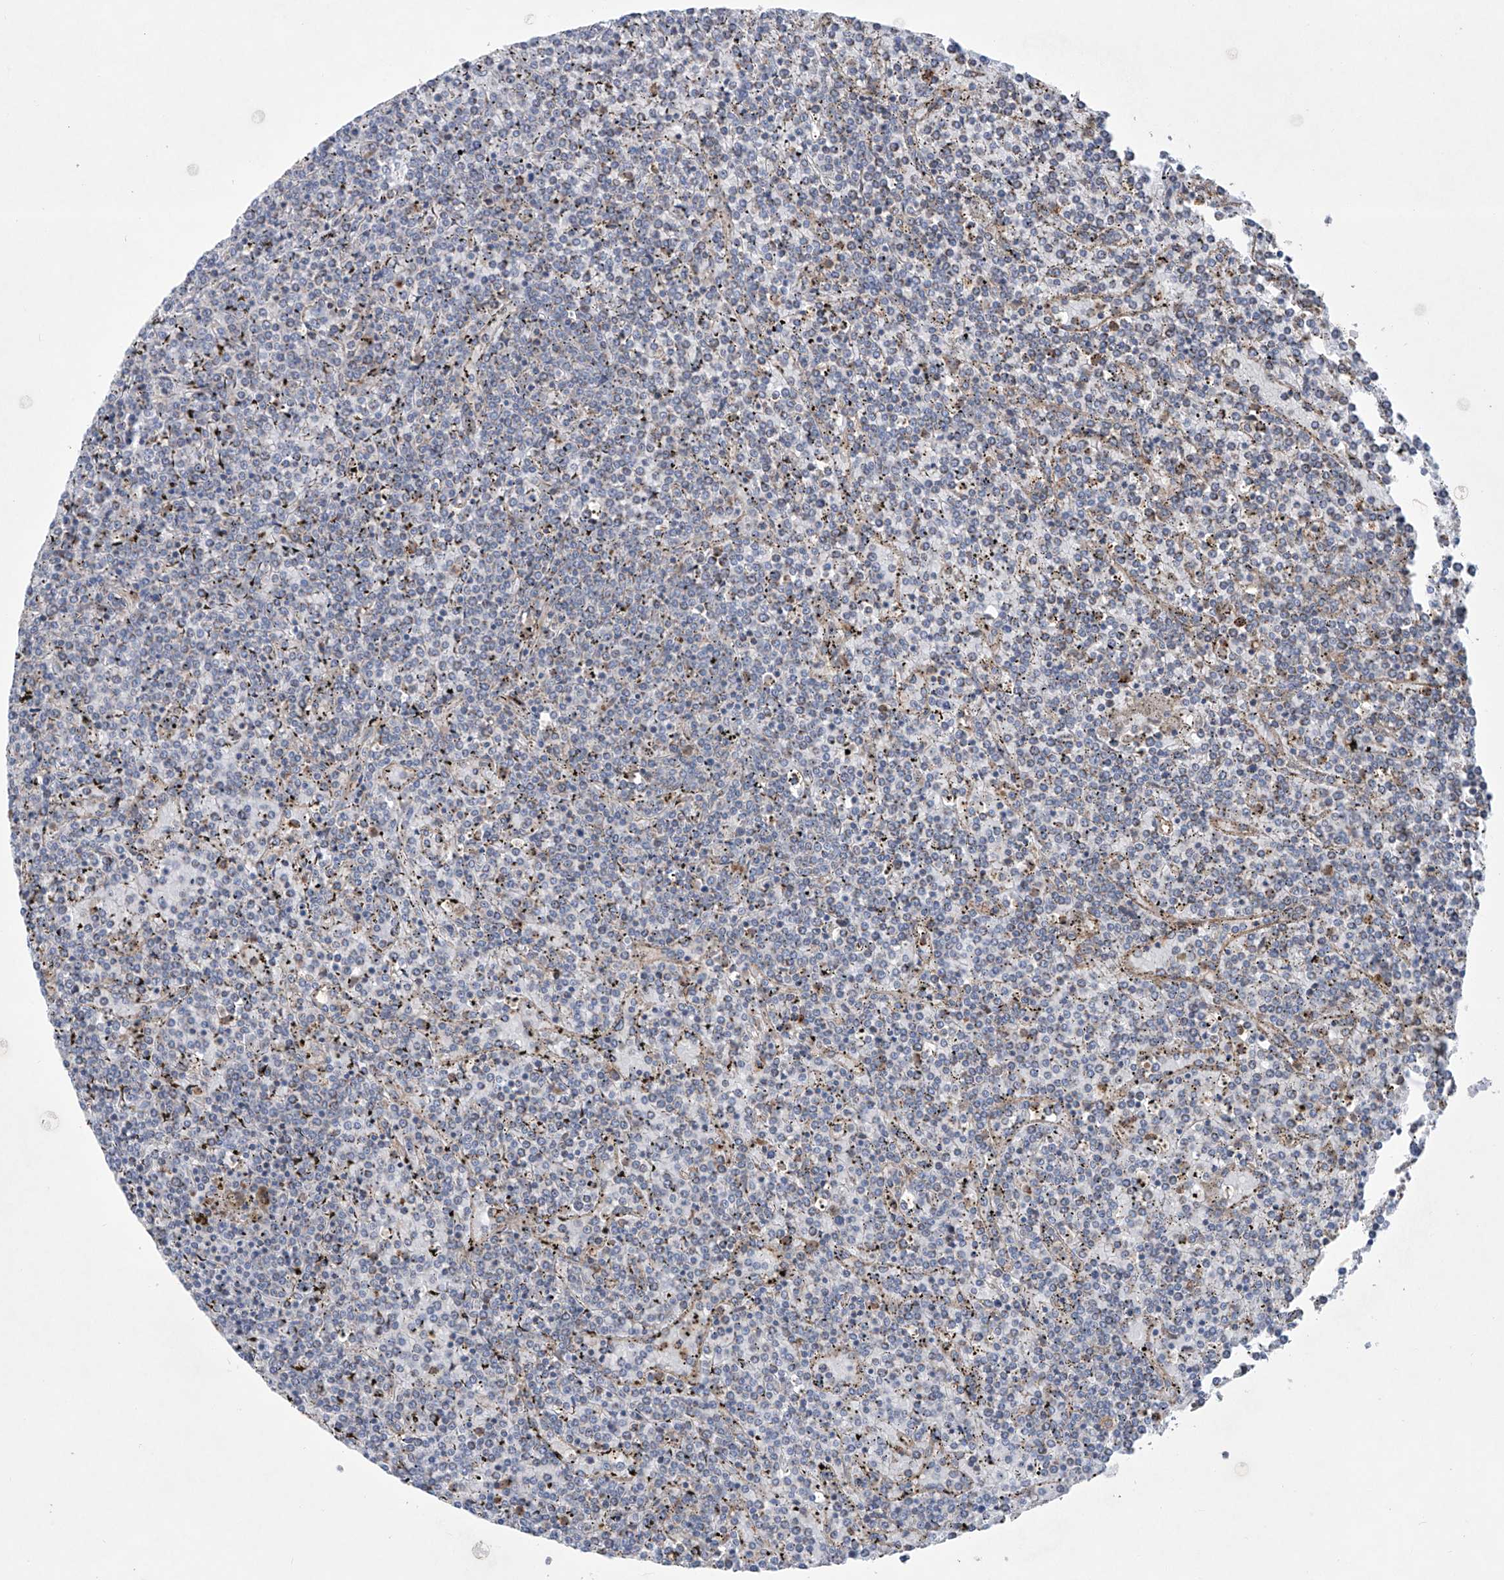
{"staining": {"intensity": "negative", "quantity": "none", "location": "none"}, "tissue": "lymphoma", "cell_type": "Tumor cells", "image_type": "cancer", "snomed": [{"axis": "morphology", "description": "Malignant lymphoma, non-Hodgkin's type, Low grade"}, {"axis": "topography", "description": "Spleen"}], "caption": "This is a histopathology image of immunohistochemistry staining of lymphoma, which shows no expression in tumor cells.", "gene": "KLC4", "patient": {"sex": "female", "age": 19}}